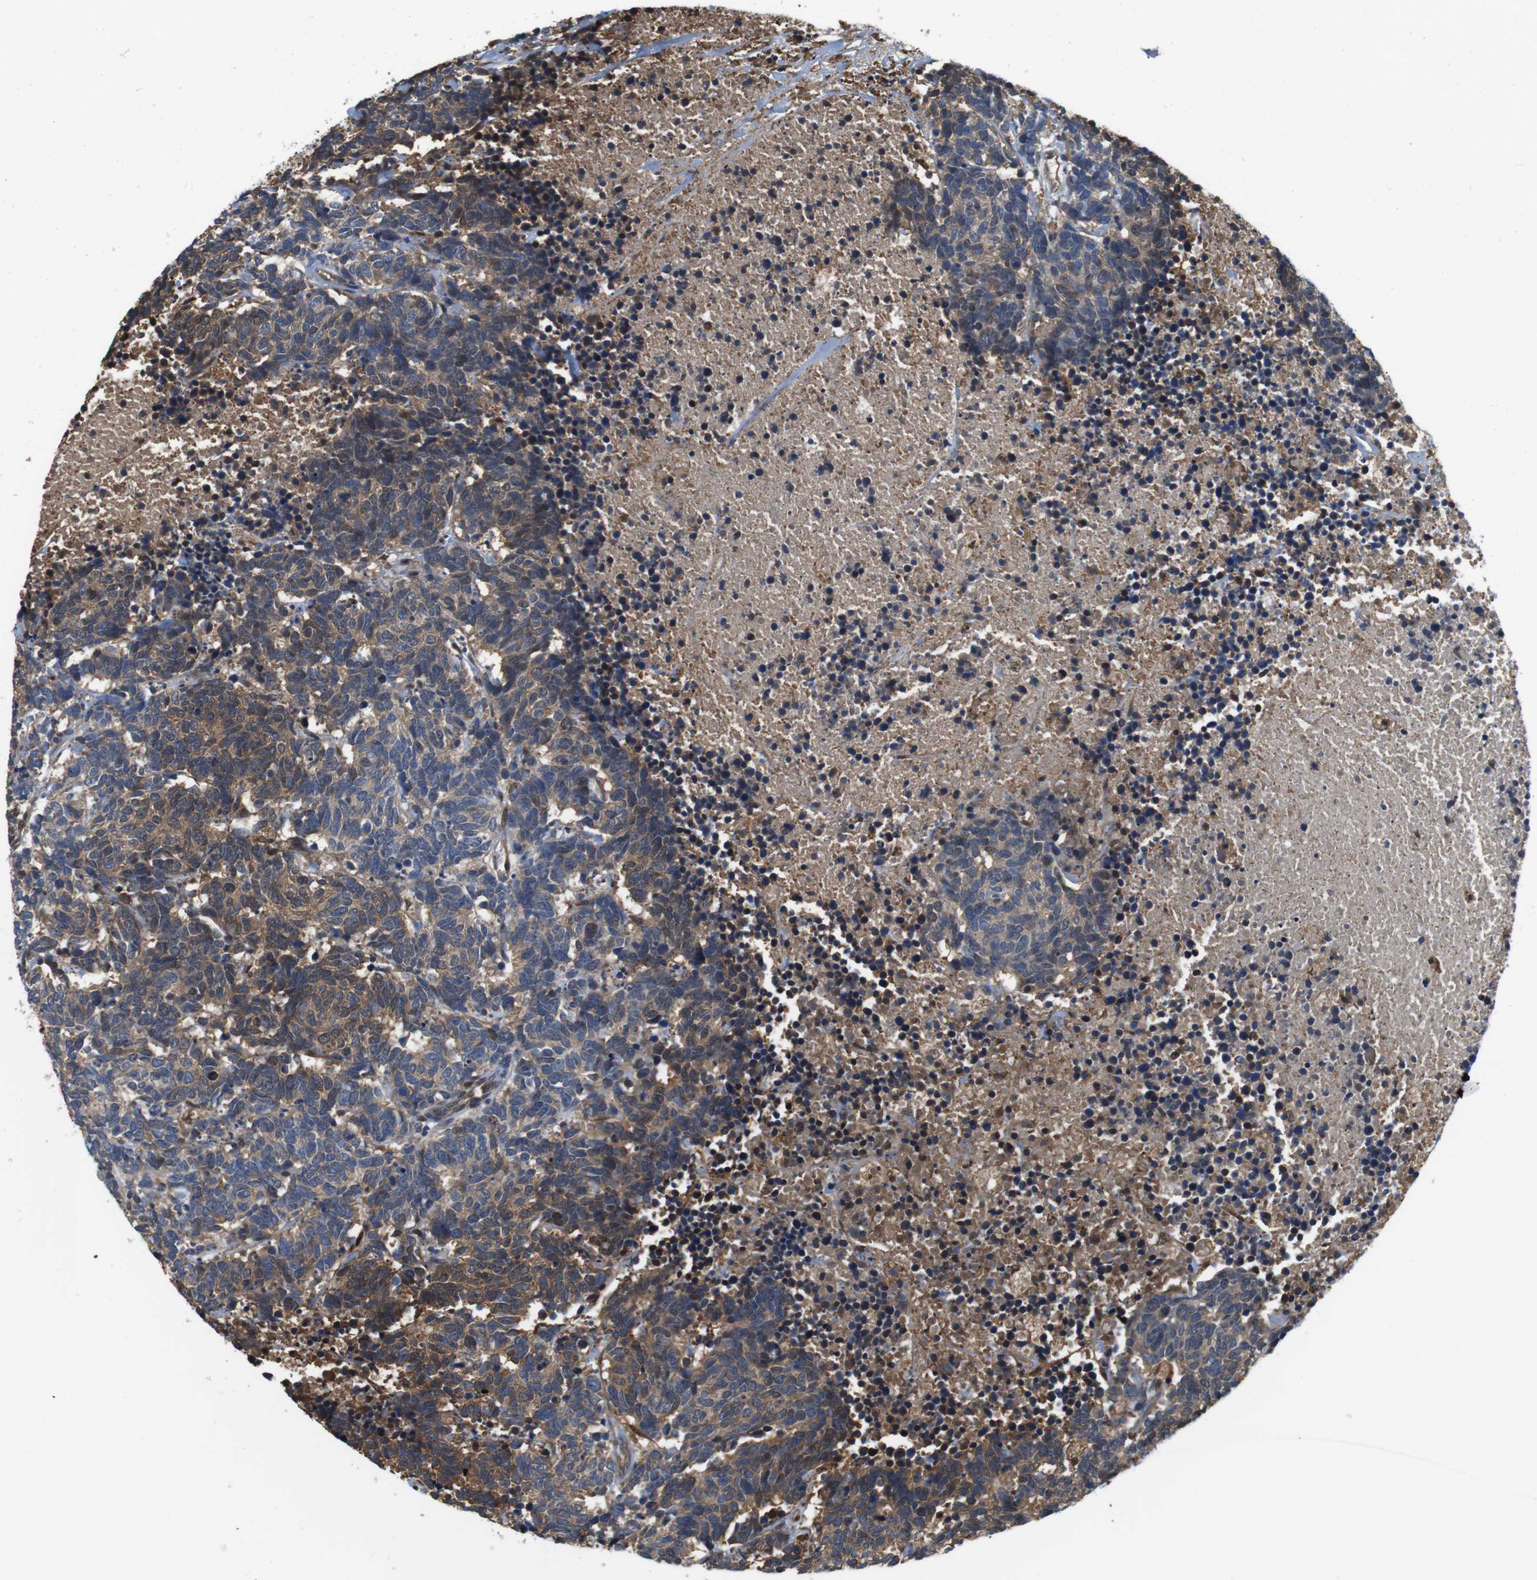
{"staining": {"intensity": "moderate", "quantity": ">75%", "location": "cytoplasmic/membranous,nuclear"}, "tissue": "carcinoid", "cell_type": "Tumor cells", "image_type": "cancer", "snomed": [{"axis": "morphology", "description": "Carcinoma, NOS"}, {"axis": "morphology", "description": "Carcinoid, malignant, NOS"}, {"axis": "topography", "description": "Urinary bladder"}], "caption": "High-power microscopy captured an IHC image of carcinoma, revealing moderate cytoplasmic/membranous and nuclear expression in approximately >75% of tumor cells.", "gene": "LDHA", "patient": {"sex": "male", "age": 57}}